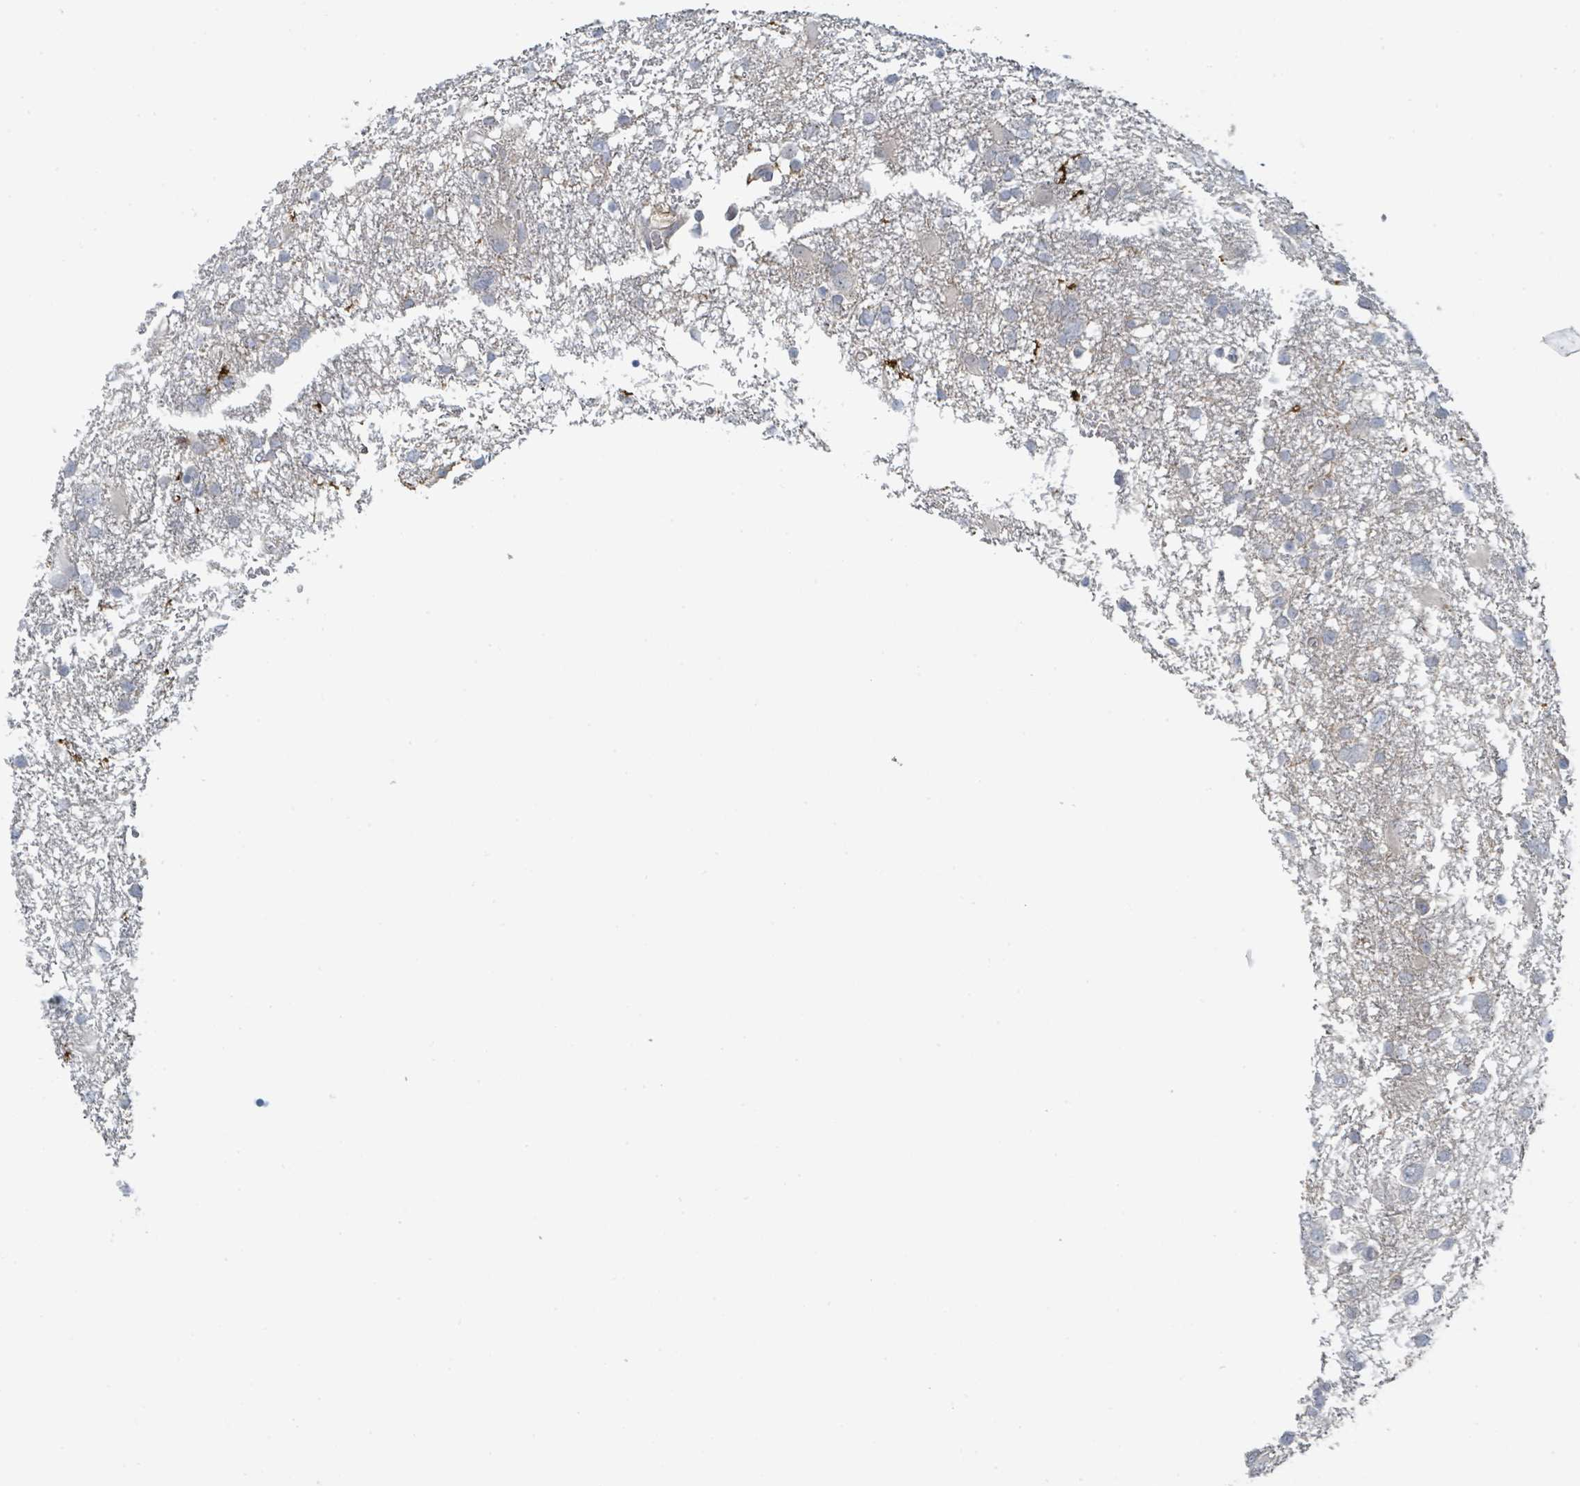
{"staining": {"intensity": "negative", "quantity": "none", "location": "none"}, "tissue": "glioma", "cell_type": "Tumor cells", "image_type": "cancer", "snomed": [{"axis": "morphology", "description": "Glioma, malignant, High grade"}, {"axis": "topography", "description": "Brain"}], "caption": "DAB immunohistochemical staining of glioma reveals no significant staining in tumor cells. Brightfield microscopy of immunohistochemistry stained with DAB (3,3'-diaminobenzidine) (brown) and hematoxylin (blue), captured at high magnification.", "gene": "LRRC42", "patient": {"sex": "male", "age": 61}}